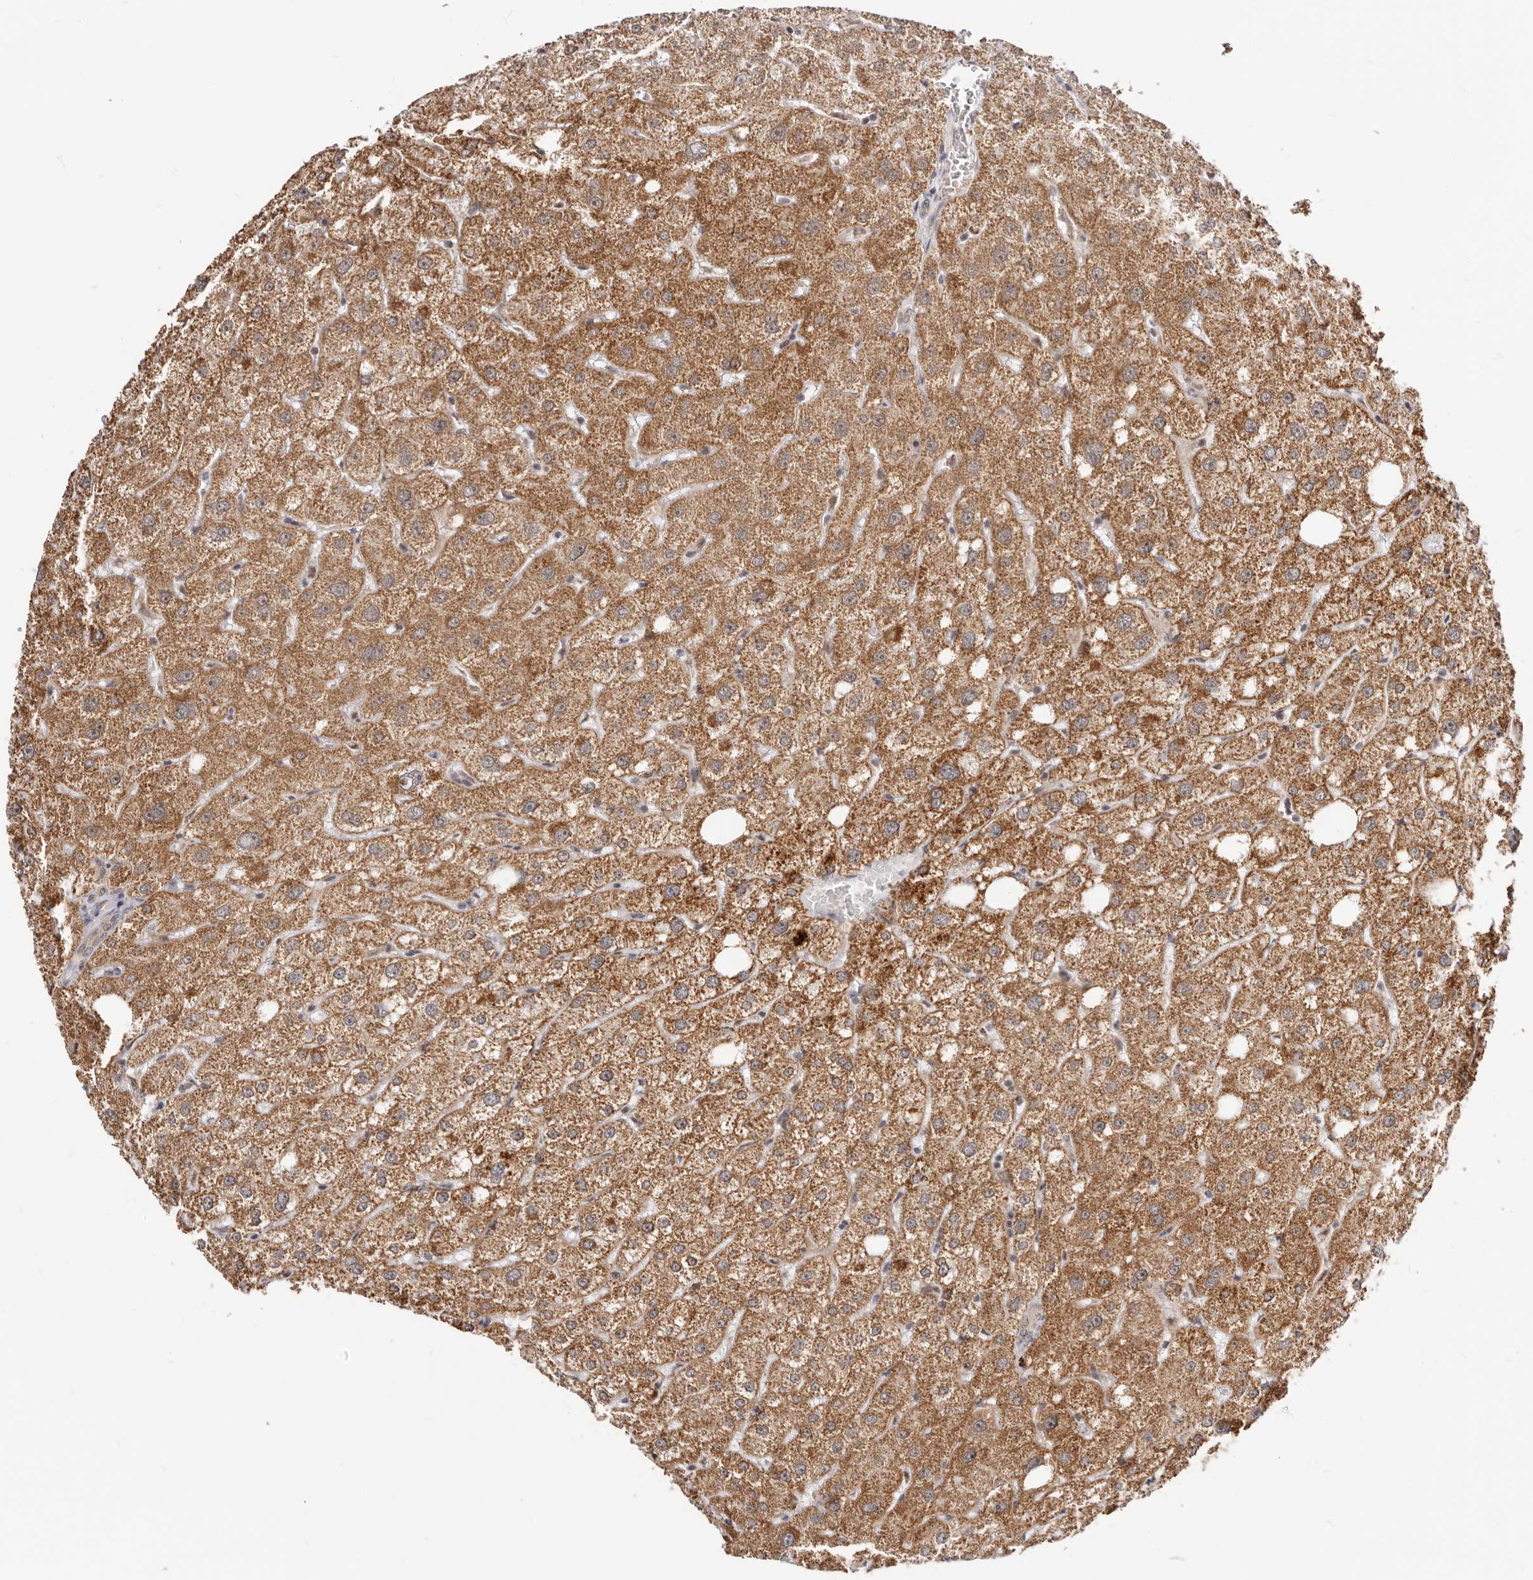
{"staining": {"intensity": "negative", "quantity": "none", "location": "none"}, "tissue": "liver", "cell_type": "Cholangiocytes", "image_type": "normal", "snomed": [{"axis": "morphology", "description": "Normal tissue, NOS"}, {"axis": "topography", "description": "Liver"}], "caption": "Immunohistochemistry photomicrograph of benign liver: liver stained with DAB displays no significant protein positivity in cholangiocytes.", "gene": "SEC14L1", "patient": {"sex": "male", "age": 73}}